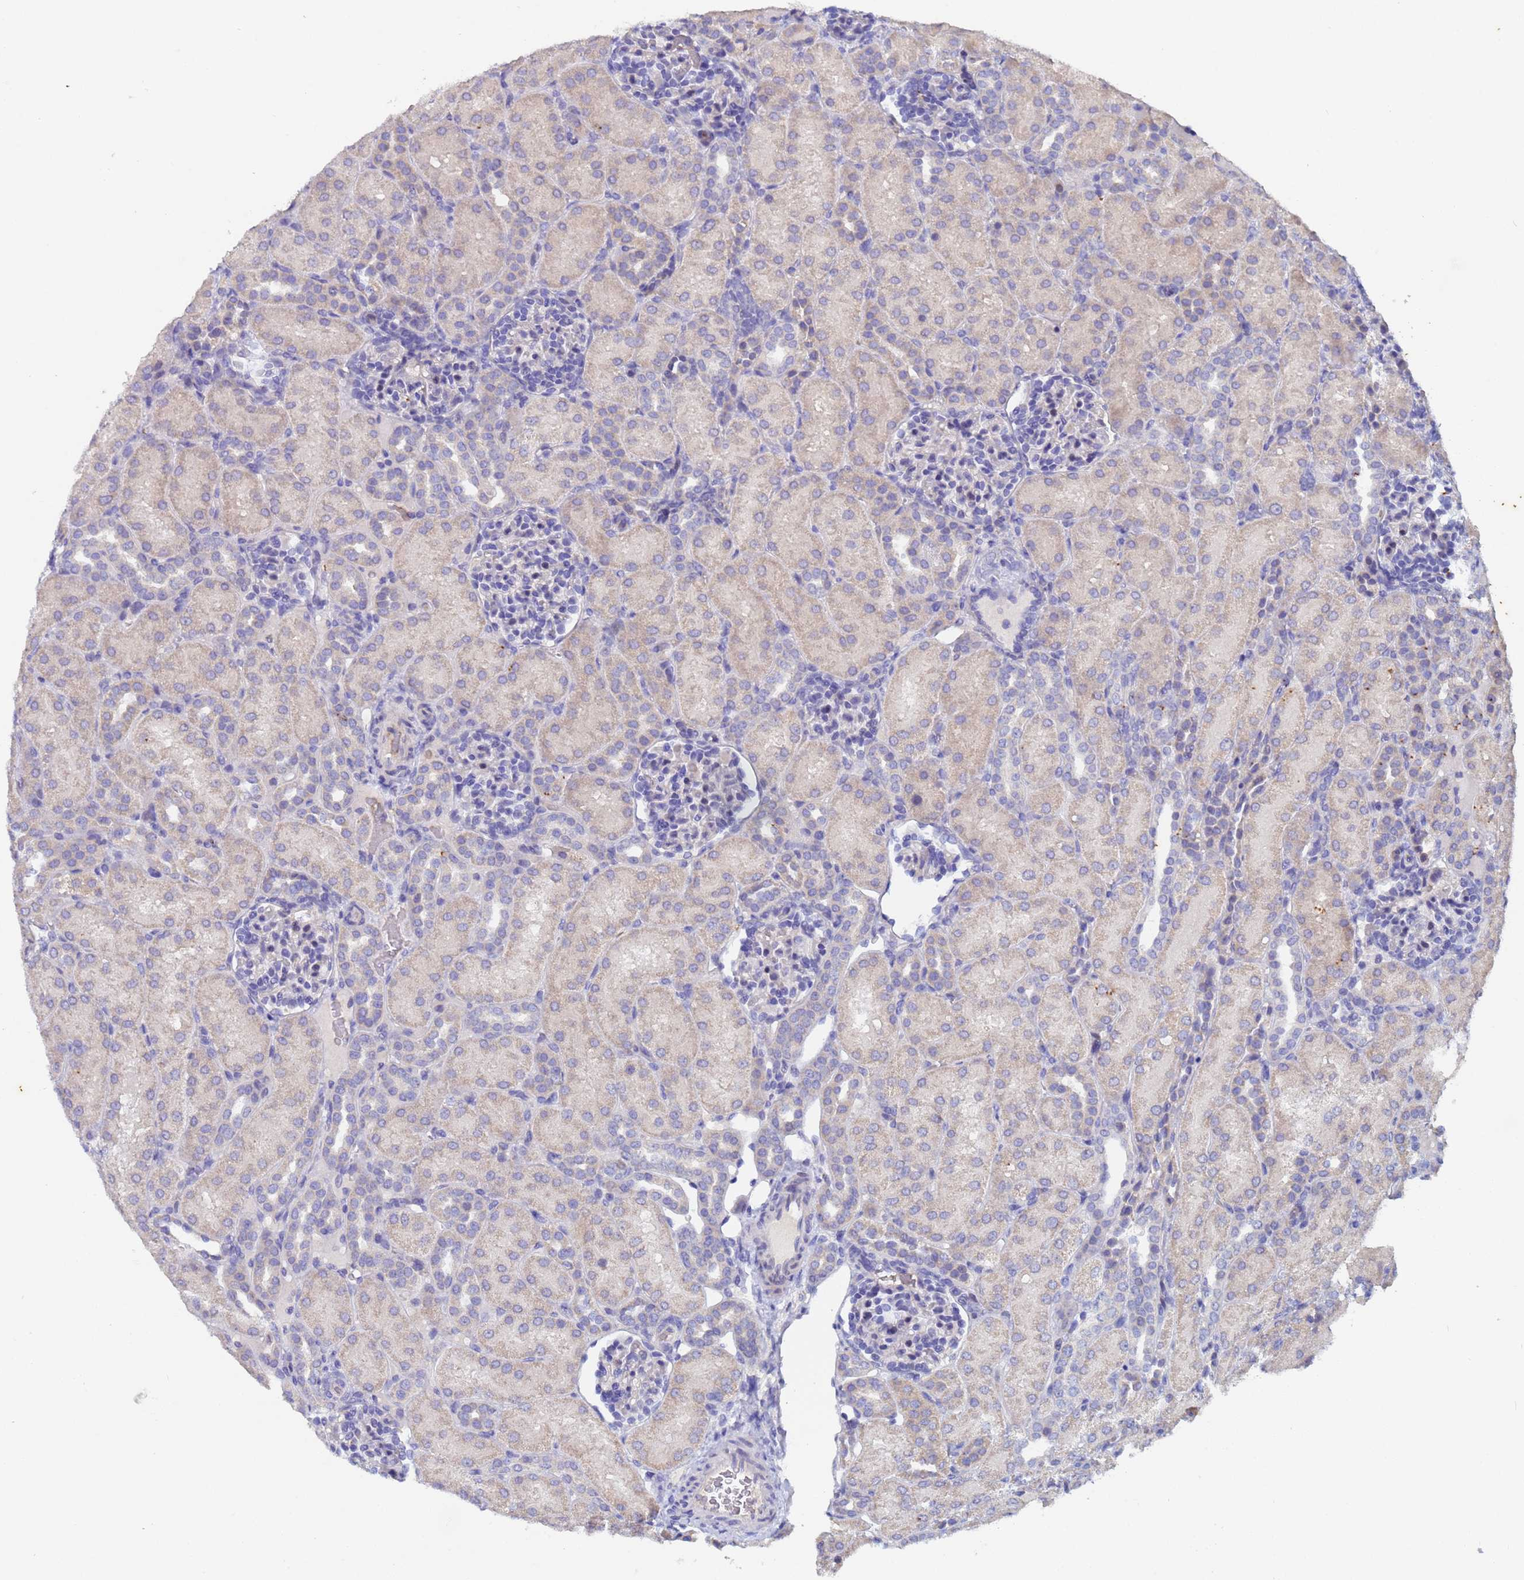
{"staining": {"intensity": "negative", "quantity": "none", "location": "none"}, "tissue": "kidney", "cell_type": "Cells in glomeruli", "image_type": "normal", "snomed": [{"axis": "morphology", "description": "Normal tissue, NOS"}, {"axis": "topography", "description": "Kidney"}], "caption": "This is a image of immunohistochemistry staining of unremarkable kidney, which shows no staining in cells in glomeruli. (Stains: DAB (3,3'-diaminobenzidine) IHC with hematoxylin counter stain, Microscopy: brightfield microscopy at high magnification).", "gene": "IHO1", "patient": {"sex": "male", "age": 1}}